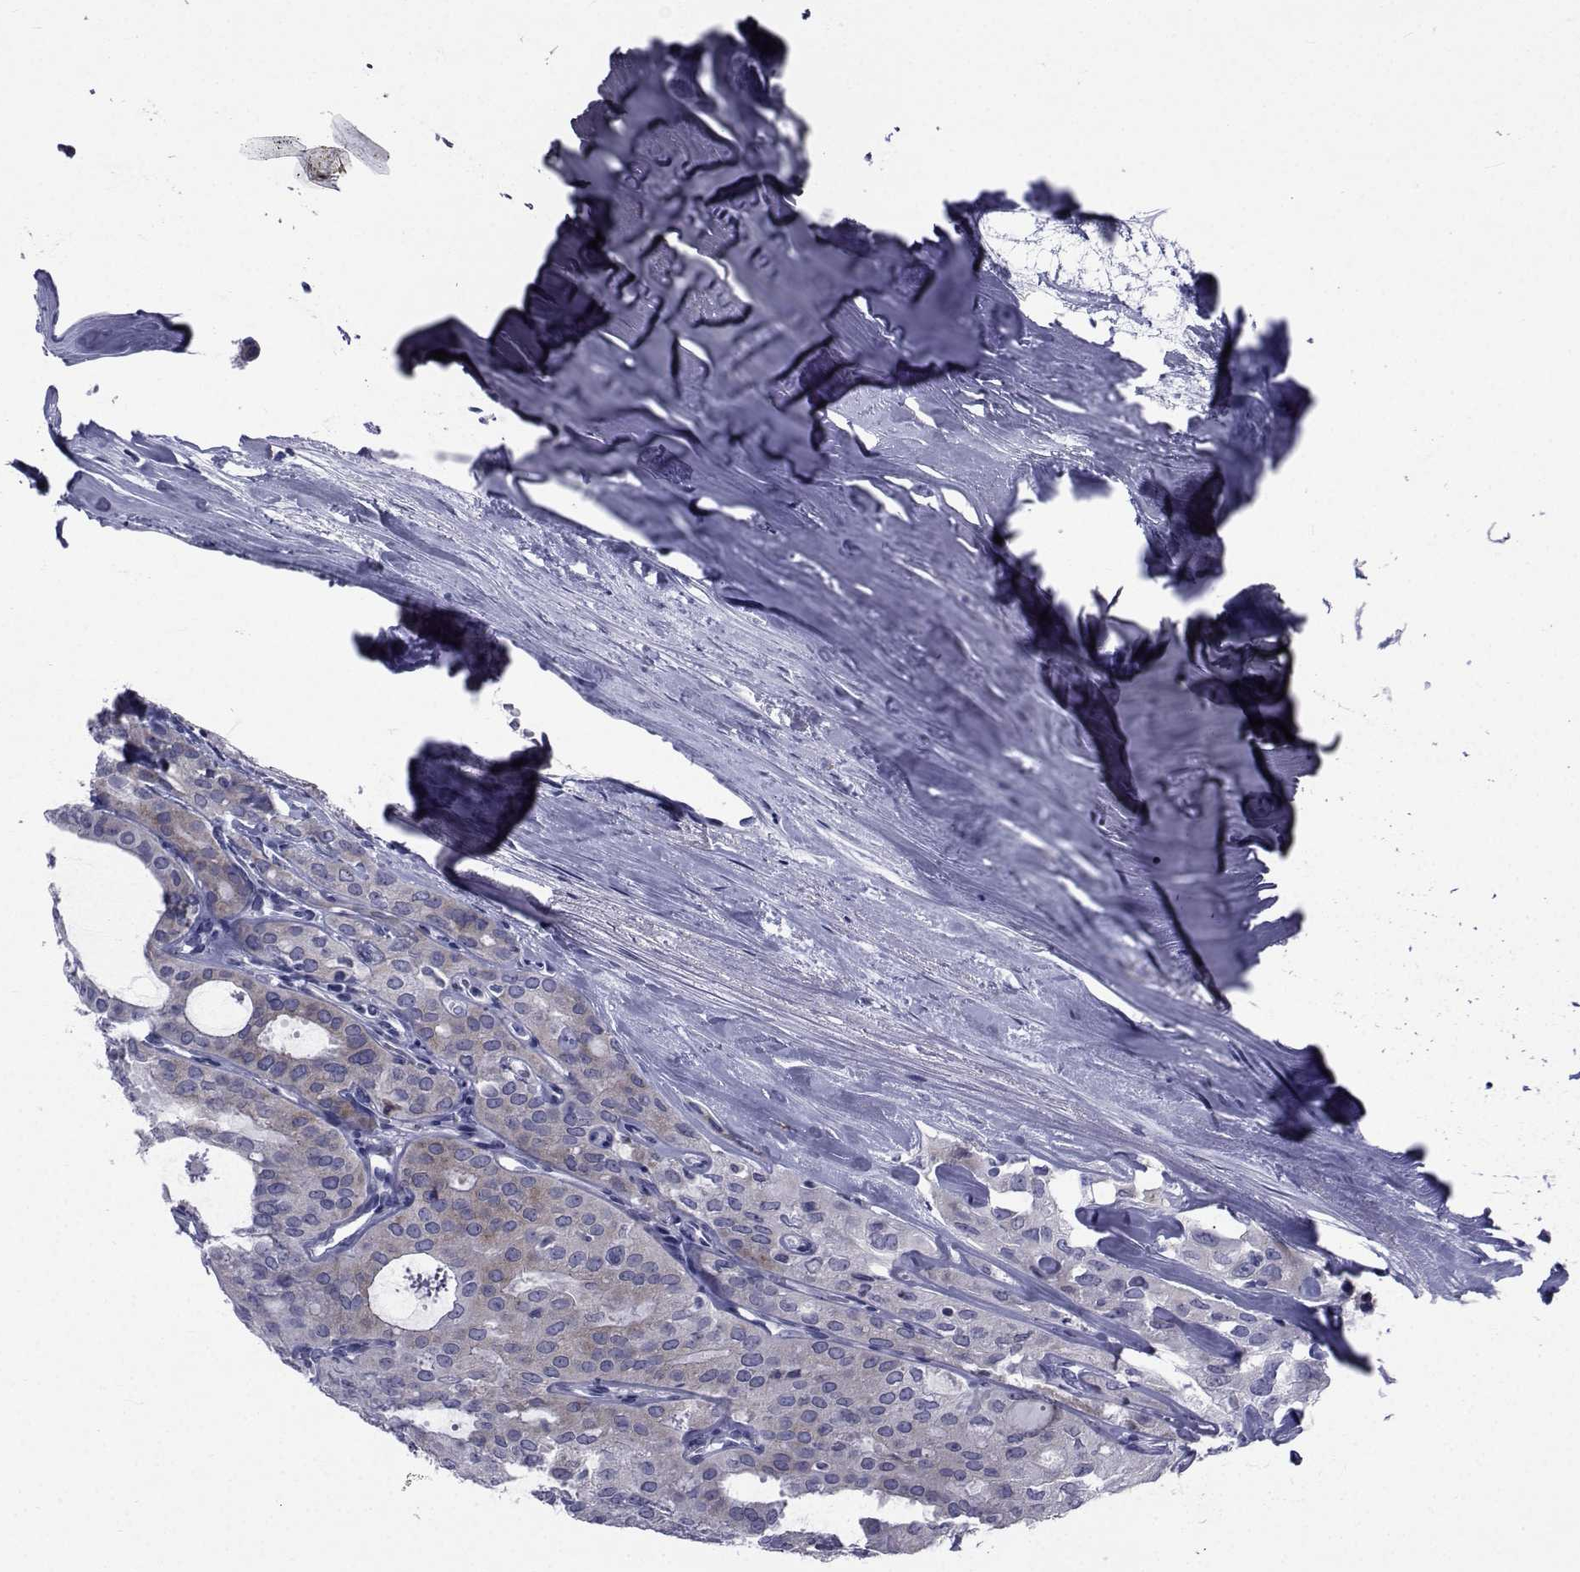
{"staining": {"intensity": "weak", "quantity": "<25%", "location": "cytoplasmic/membranous"}, "tissue": "thyroid cancer", "cell_type": "Tumor cells", "image_type": "cancer", "snomed": [{"axis": "morphology", "description": "Follicular adenoma carcinoma, NOS"}, {"axis": "topography", "description": "Thyroid gland"}], "caption": "A high-resolution micrograph shows immunohistochemistry staining of thyroid cancer (follicular adenoma carcinoma), which displays no significant expression in tumor cells.", "gene": "ROPN1", "patient": {"sex": "male", "age": 75}}